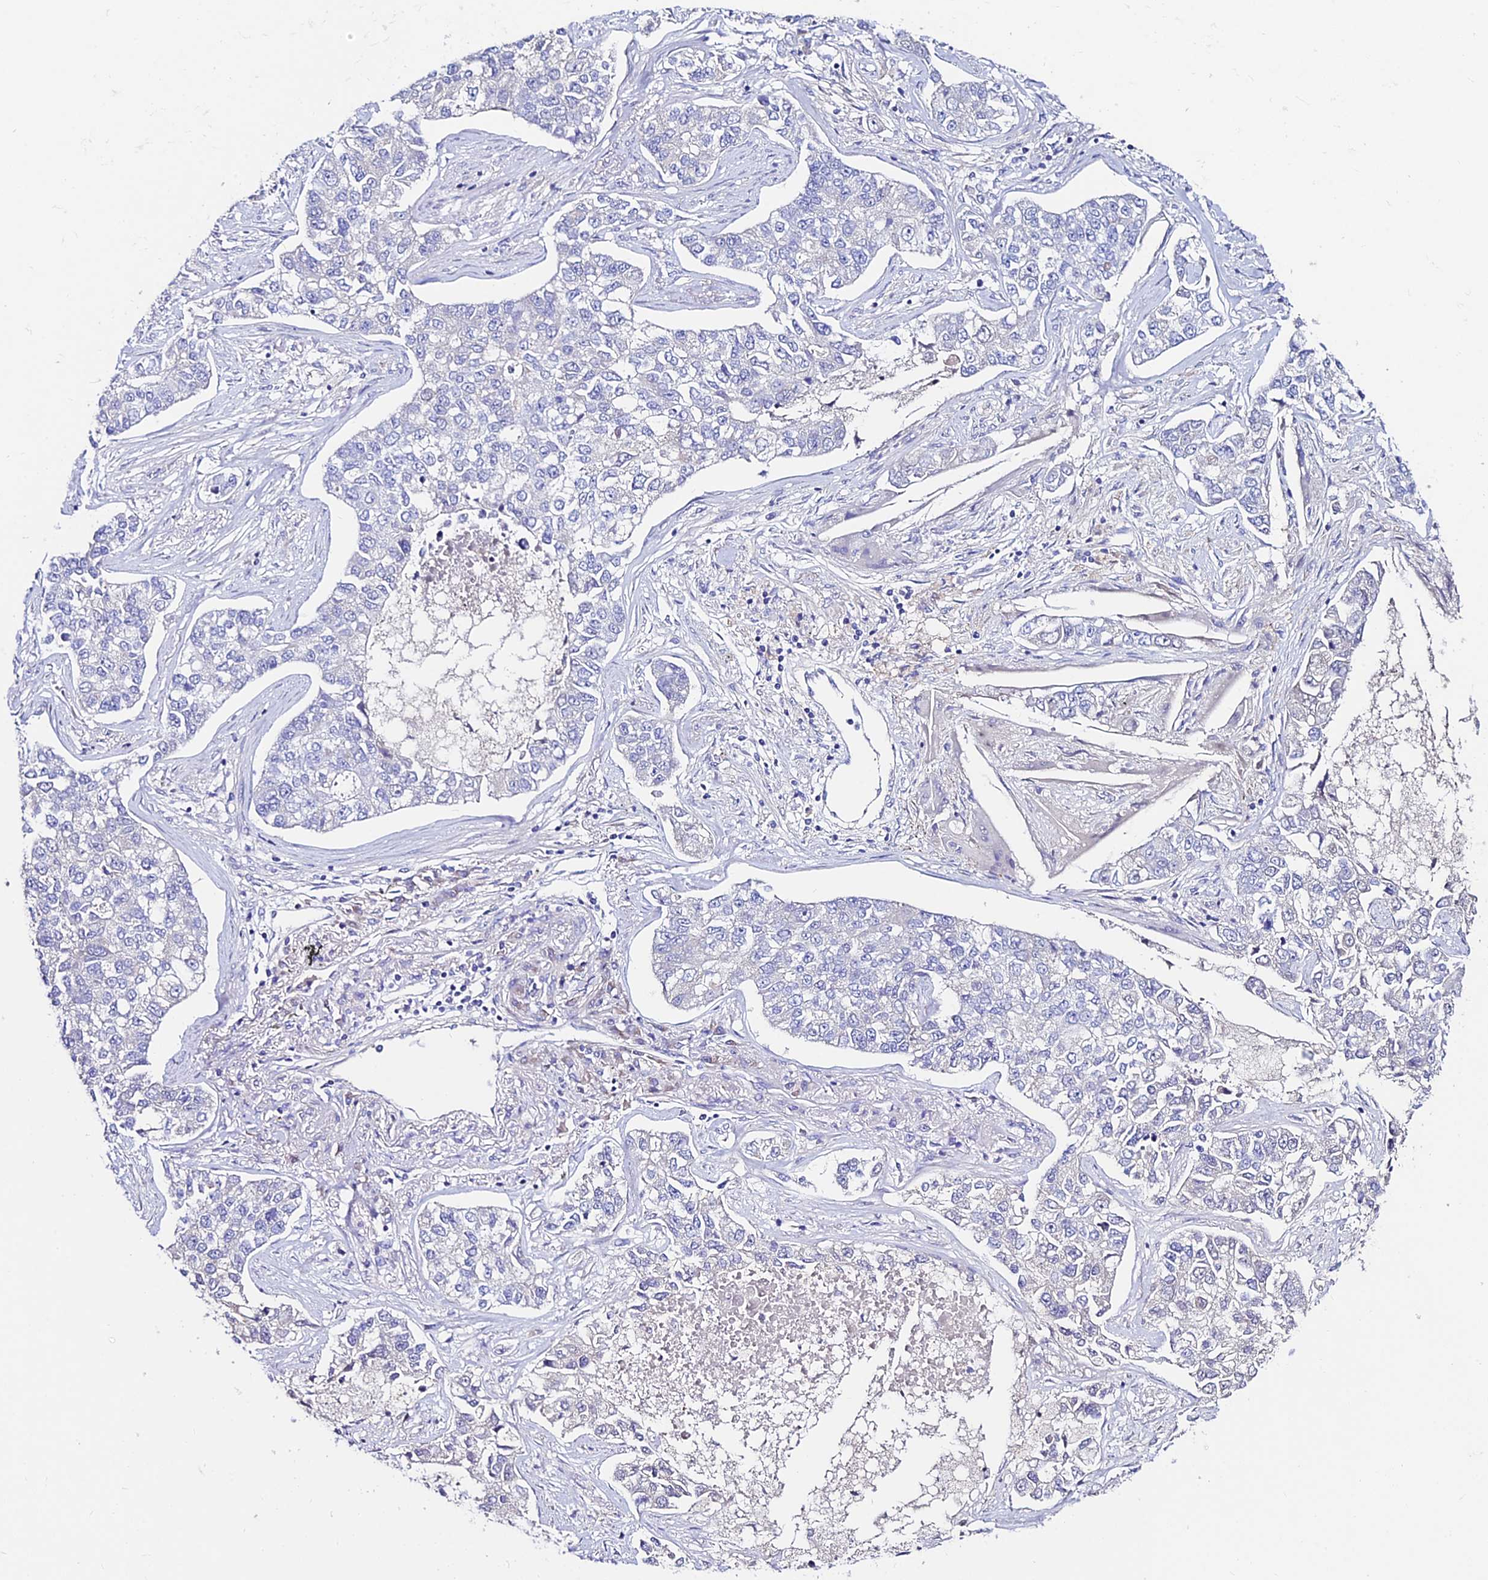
{"staining": {"intensity": "negative", "quantity": "none", "location": "none"}, "tissue": "lung cancer", "cell_type": "Tumor cells", "image_type": "cancer", "snomed": [{"axis": "morphology", "description": "Adenocarcinoma, NOS"}, {"axis": "topography", "description": "Lung"}], "caption": "Immunohistochemistry of human lung cancer (adenocarcinoma) demonstrates no staining in tumor cells. (Brightfield microscopy of DAB immunohistochemistry (IHC) at high magnification).", "gene": "SLC25A16", "patient": {"sex": "male", "age": 49}}